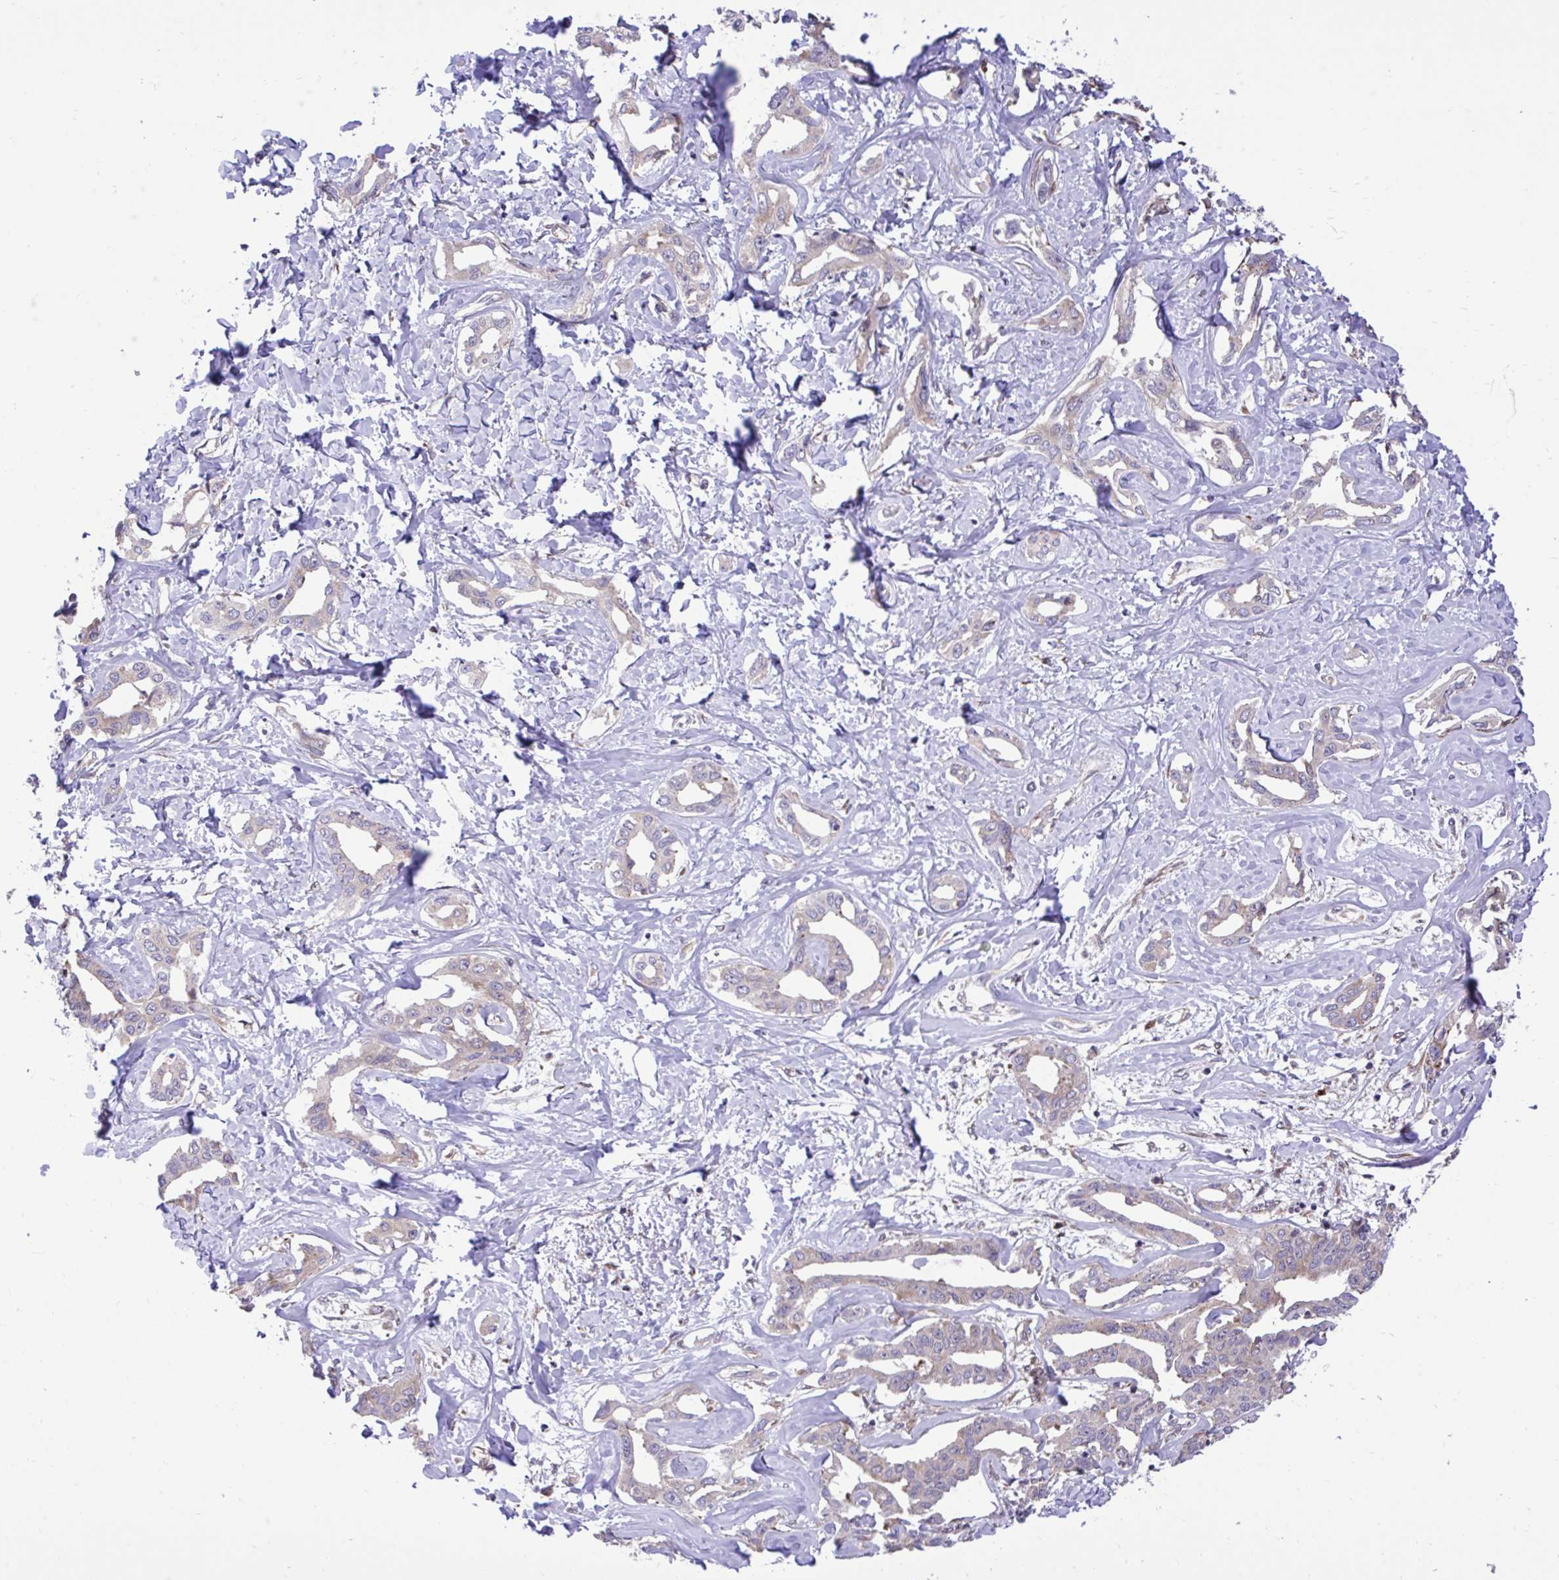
{"staining": {"intensity": "weak", "quantity": "<25%", "location": "cytoplasmic/membranous"}, "tissue": "liver cancer", "cell_type": "Tumor cells", "image_type": "cancer", "snomed": [{"axis": "morphology", "description": "Cholangiocarcinoma"}, {"axis": "topography", "description": "Liver"}], "caption": "An image of liver cancer stained for a protein shows no brown staining in tumor cells.", "gene": "RPS15", "patient": {"sex": "male", "age": 59}}